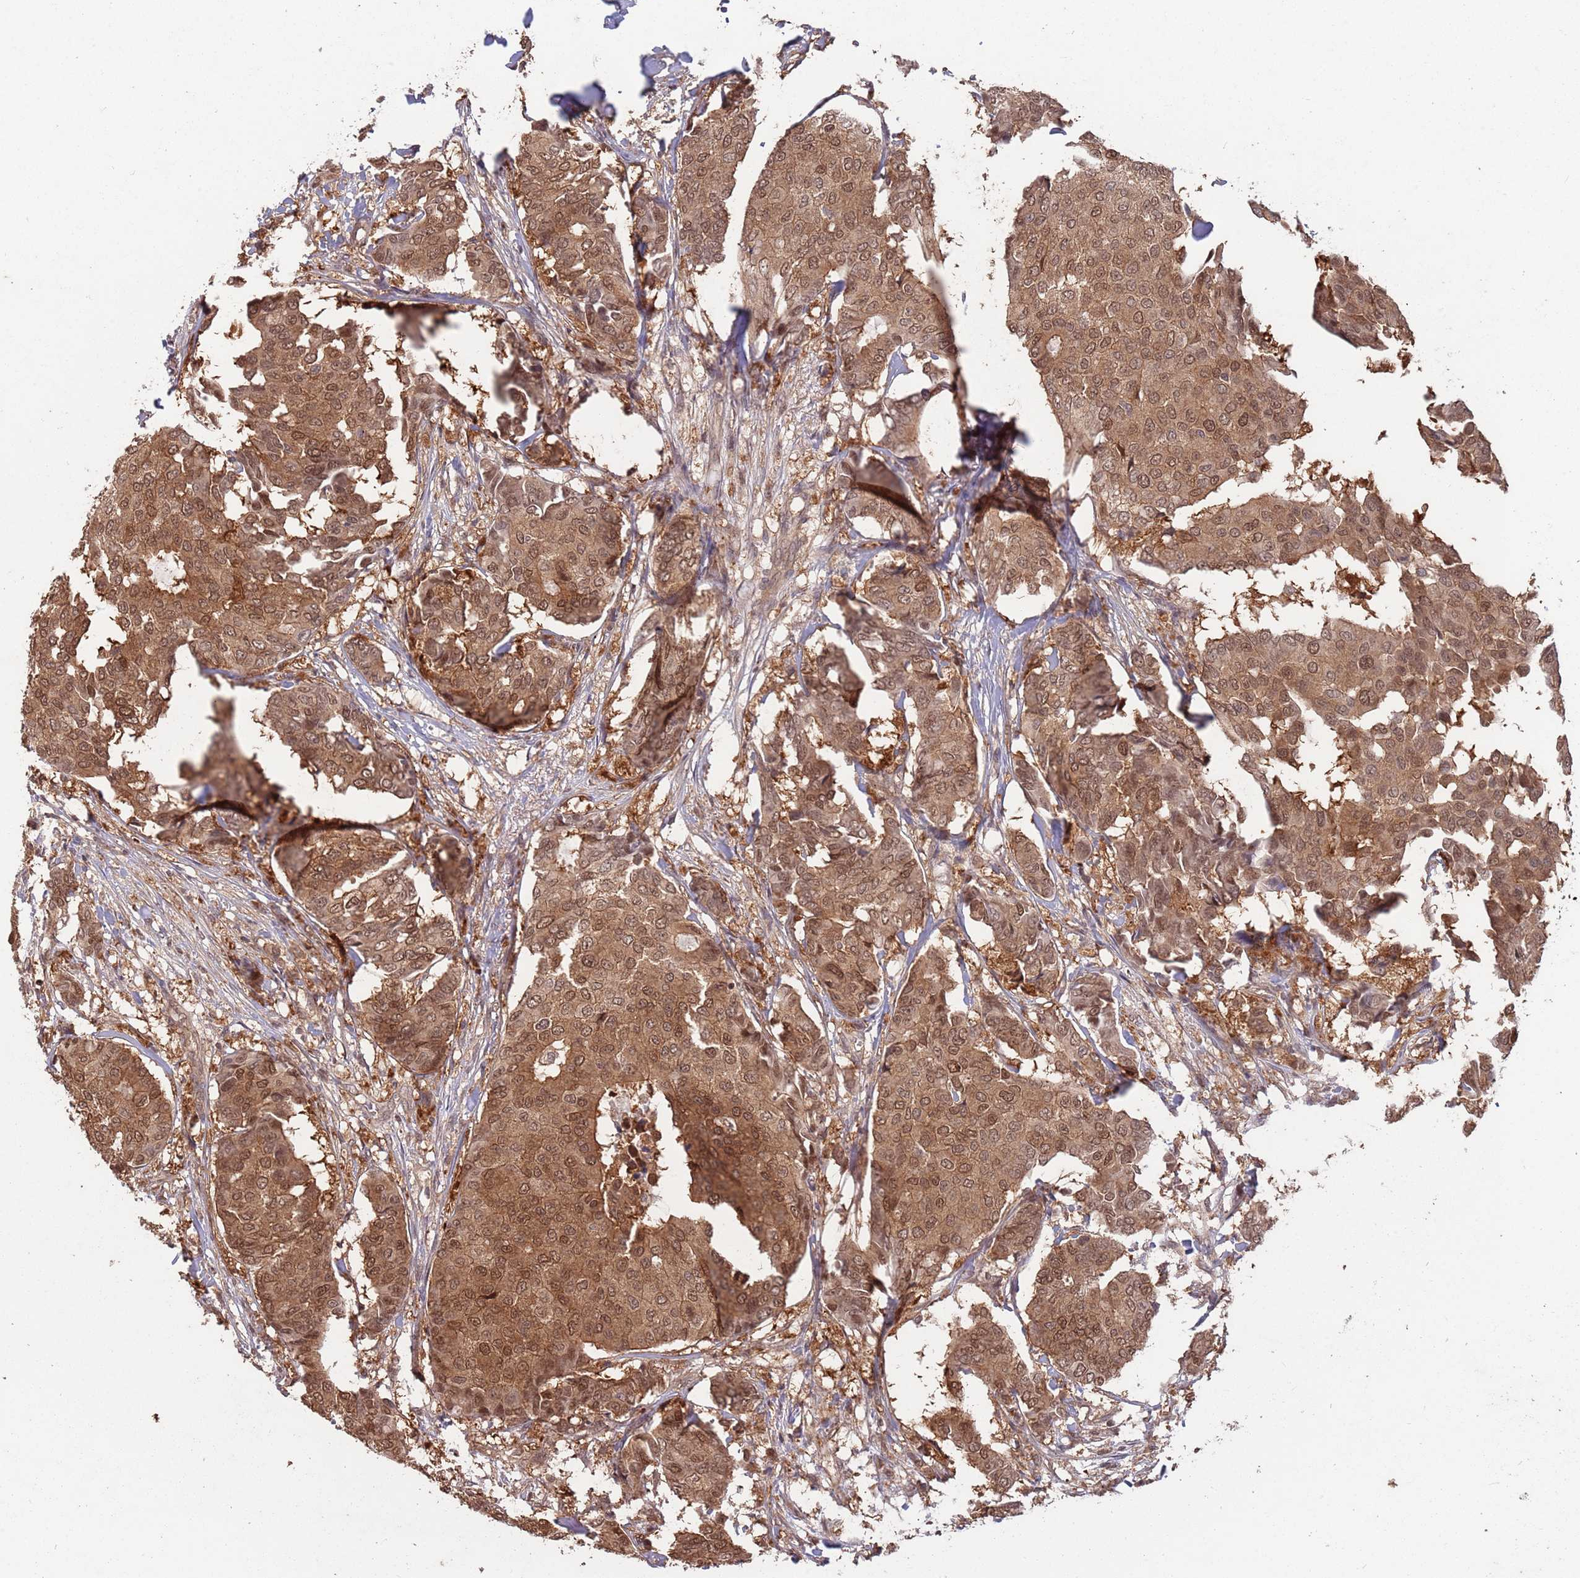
{"staining": {"intensity": "moderate", "quantity": ">75%", "location": "cytoplasmic/membranous,nuclear"}, "tissue": "breast cancer", "cell_type": "Tumor cells", "image_type": "cancer", "snomed": [{"axis": "morphology", "description": "Duct carcinoma"}, {"axis": "topography", "description": "Breast"}], "caption": "A medium amount of moderate cytoplasmic/membranous and nuclear positivity is identified in about >75% of tumor cells in intraductal carcinoma (breast) tissue.", "gene": "SALL1", "patient": {"sex": "female", "age": 75}}